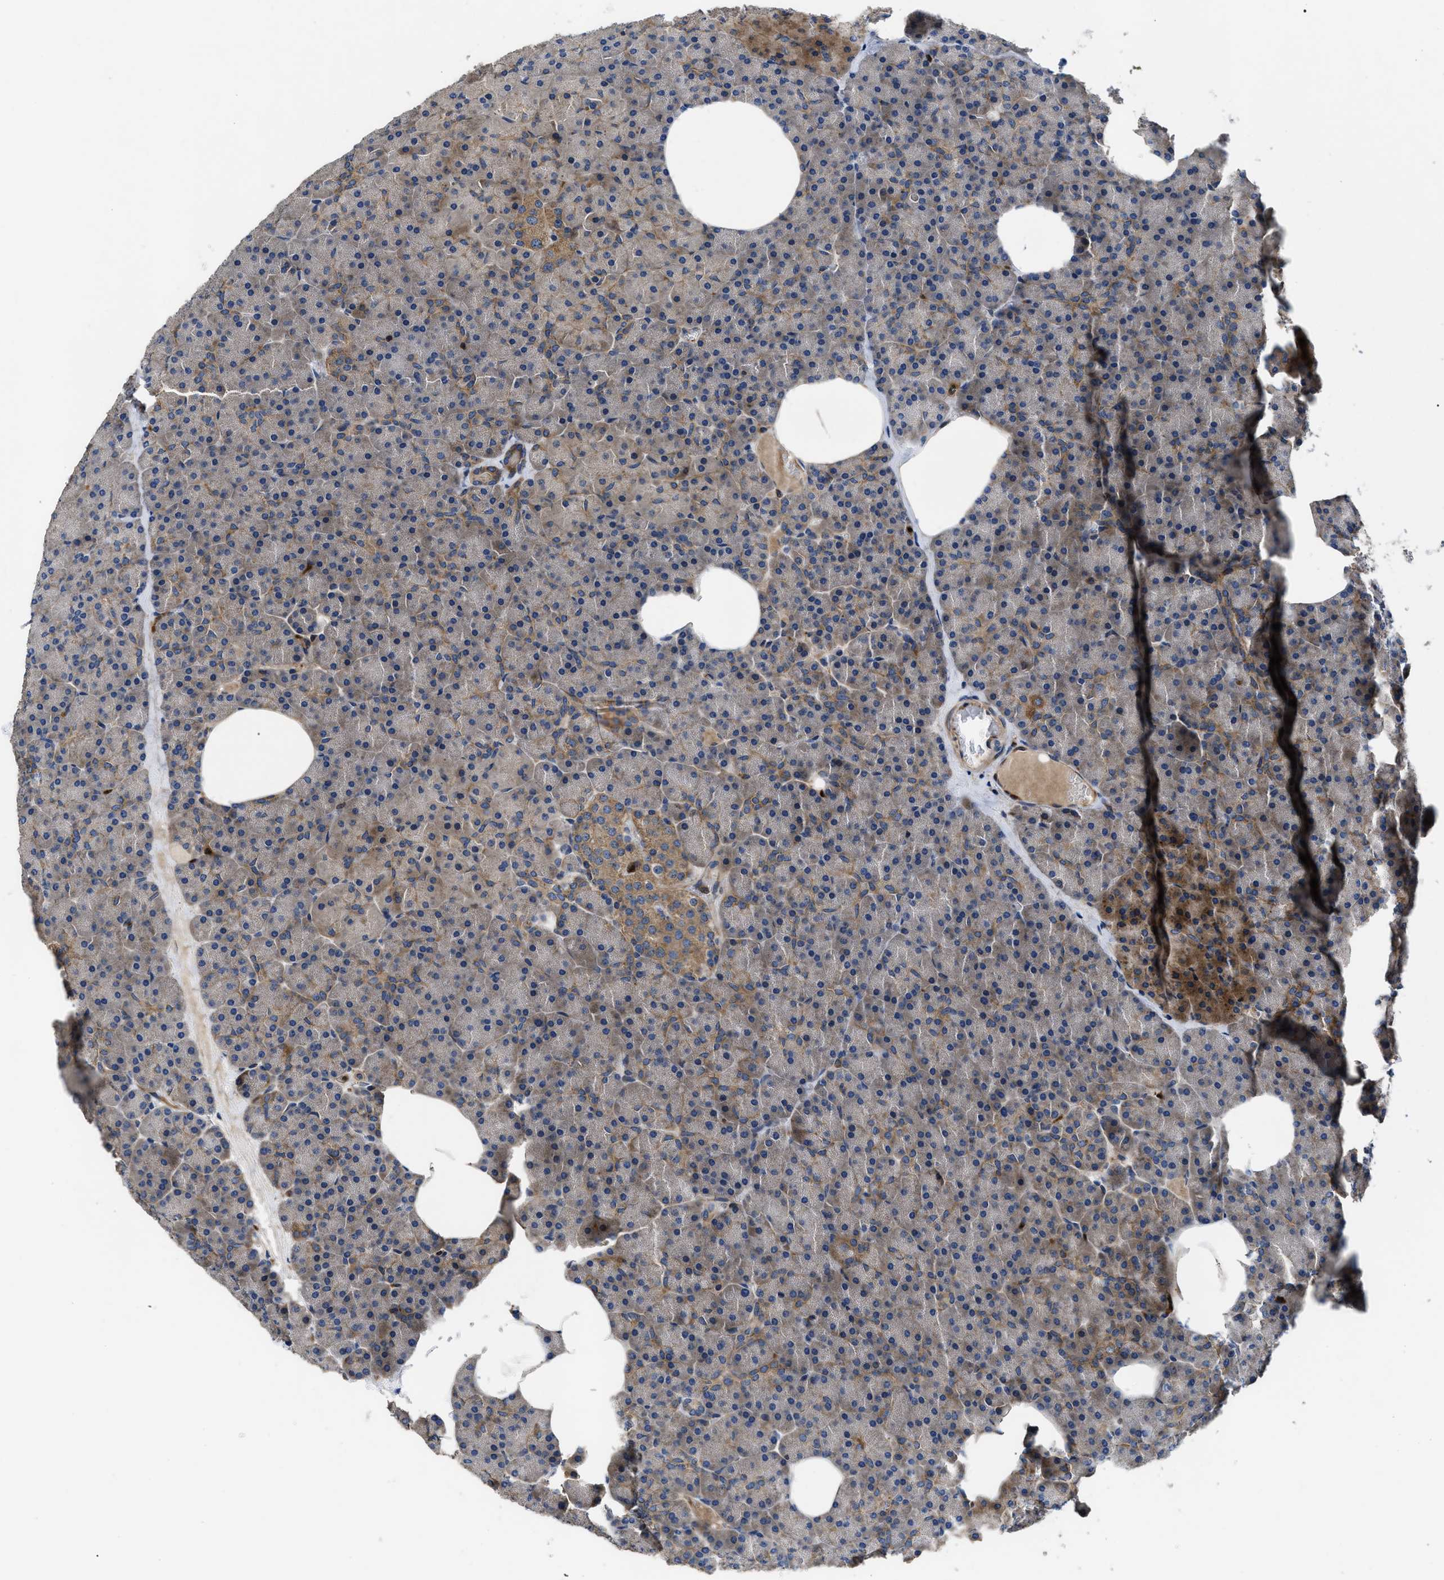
{"staining": {"intensity": "strong", "quantity": "25%-75%", "location": "cytoplasmic/membranous"}, "tissue": "pancreas", "cell_type": "Exocrine glandular cells", "image_type": "normal", "snomed": [{"axis": "morphology", "description": "Normal tissue, NOS"}, {"axis": "morphology", "description": "Carcinoid, malignant, NOS"}, {"axis": "topography", "description": "Pancreas"}], "caption": "Benign pancreas demonstrates strong cytoplasmic/membranous staining in approximately 25%-75% of exocrine glandular cells, visualized by immunohistochemistry. The protein is stained brown, and the nuclei are stained in blue (DAB (3,3'-diaminobenzidine) IHC with brightfield microscopy, high magnification).", "gene": "YBEY", "patient": {"sex": "female", "age": 35}}